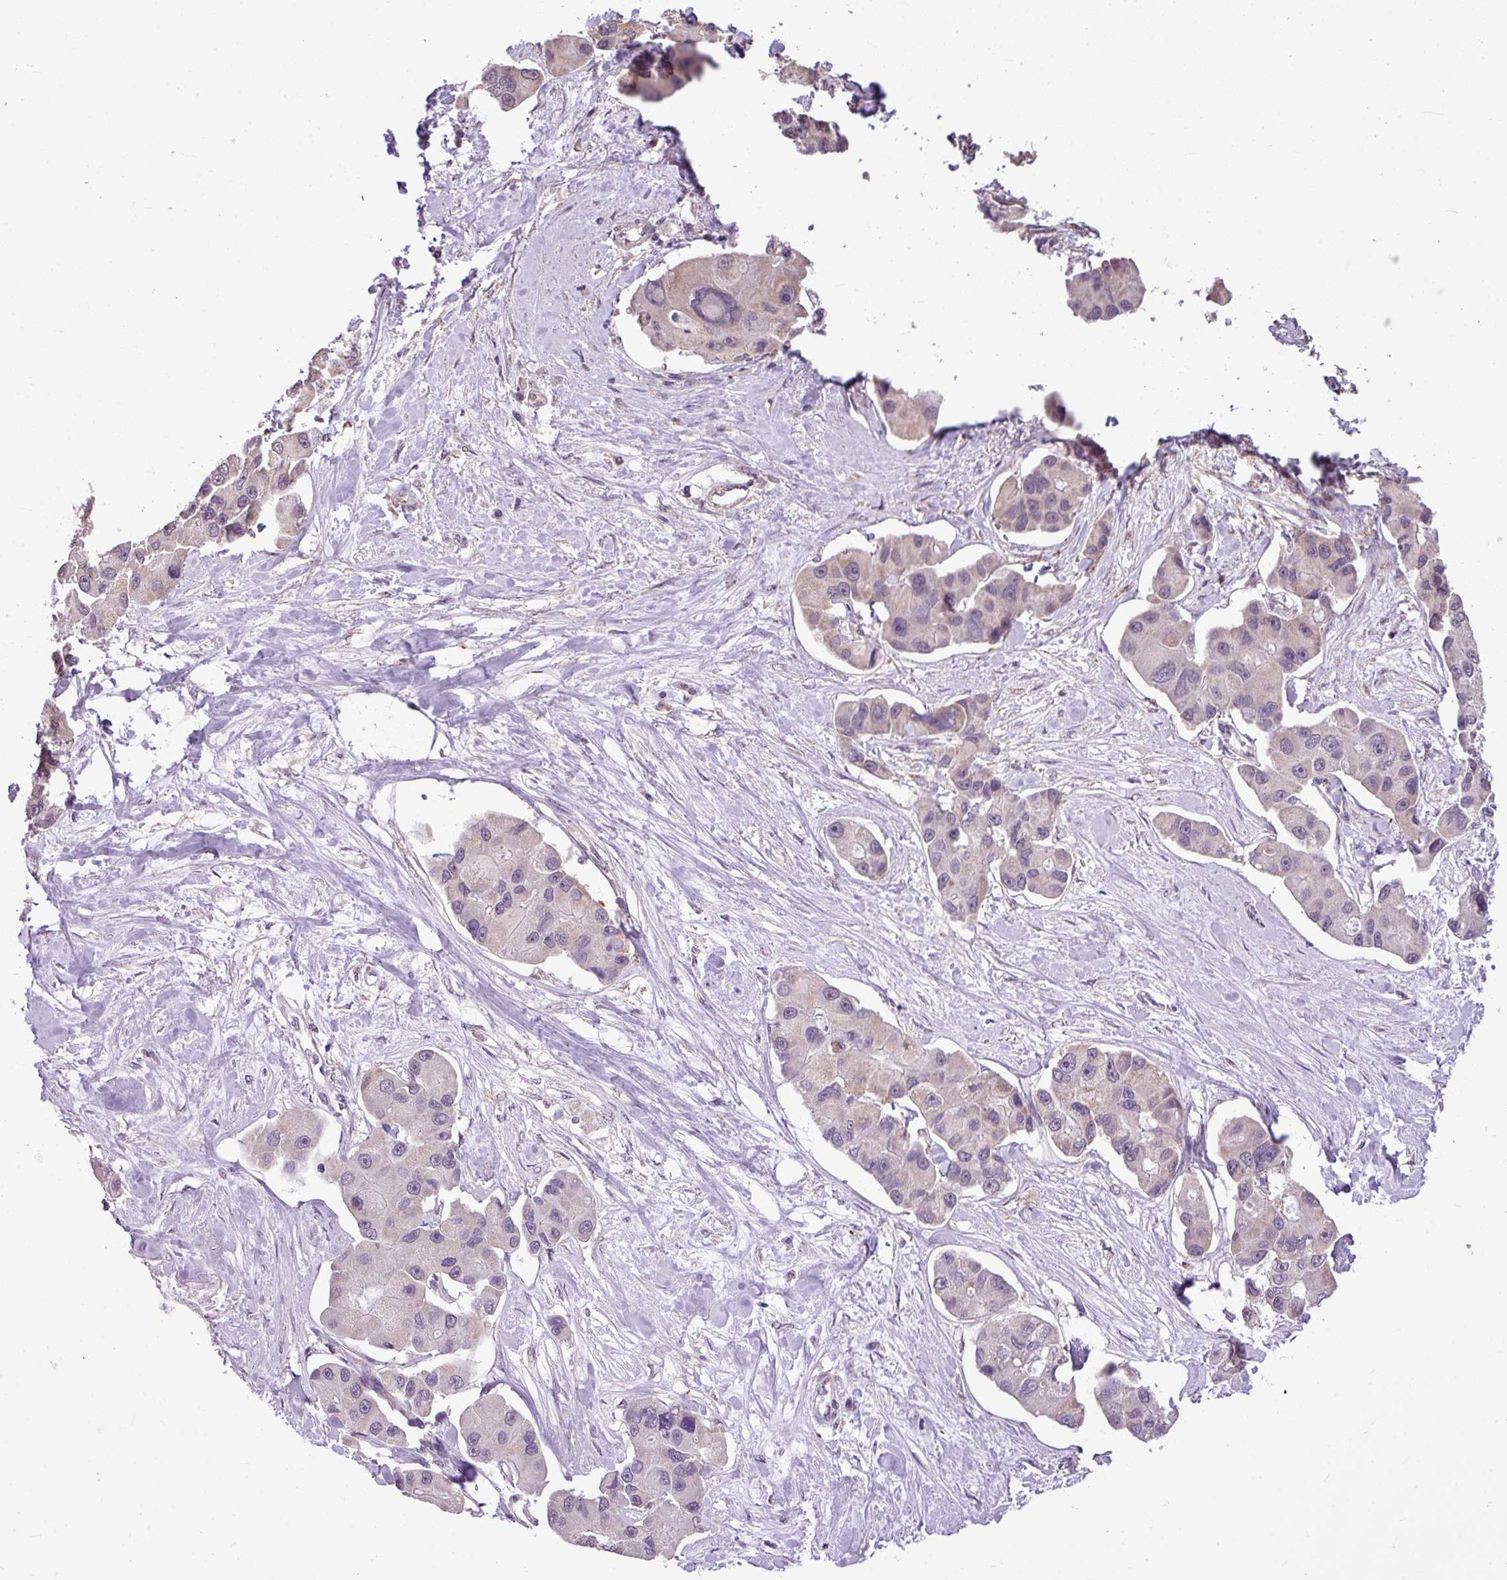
{"staining": {"intensity": "weak", "quantity": "<25%", "location": "cytoplasmic/membranous"}, "tissue": "lung cancer", "cell_type": "Tumor cells", "image_type": "cancer", "snomed": [{"axis": "morphology", "description": "Adenocarcinoma, NOS"}, {"axis": "topography", "description": "Lung"}], "caption": "Tumor cells are negative for protein expression in human adenocarcinoma (lung).", "gene": "ALDH2", "patient": {"sex": "female", "age": 54}}